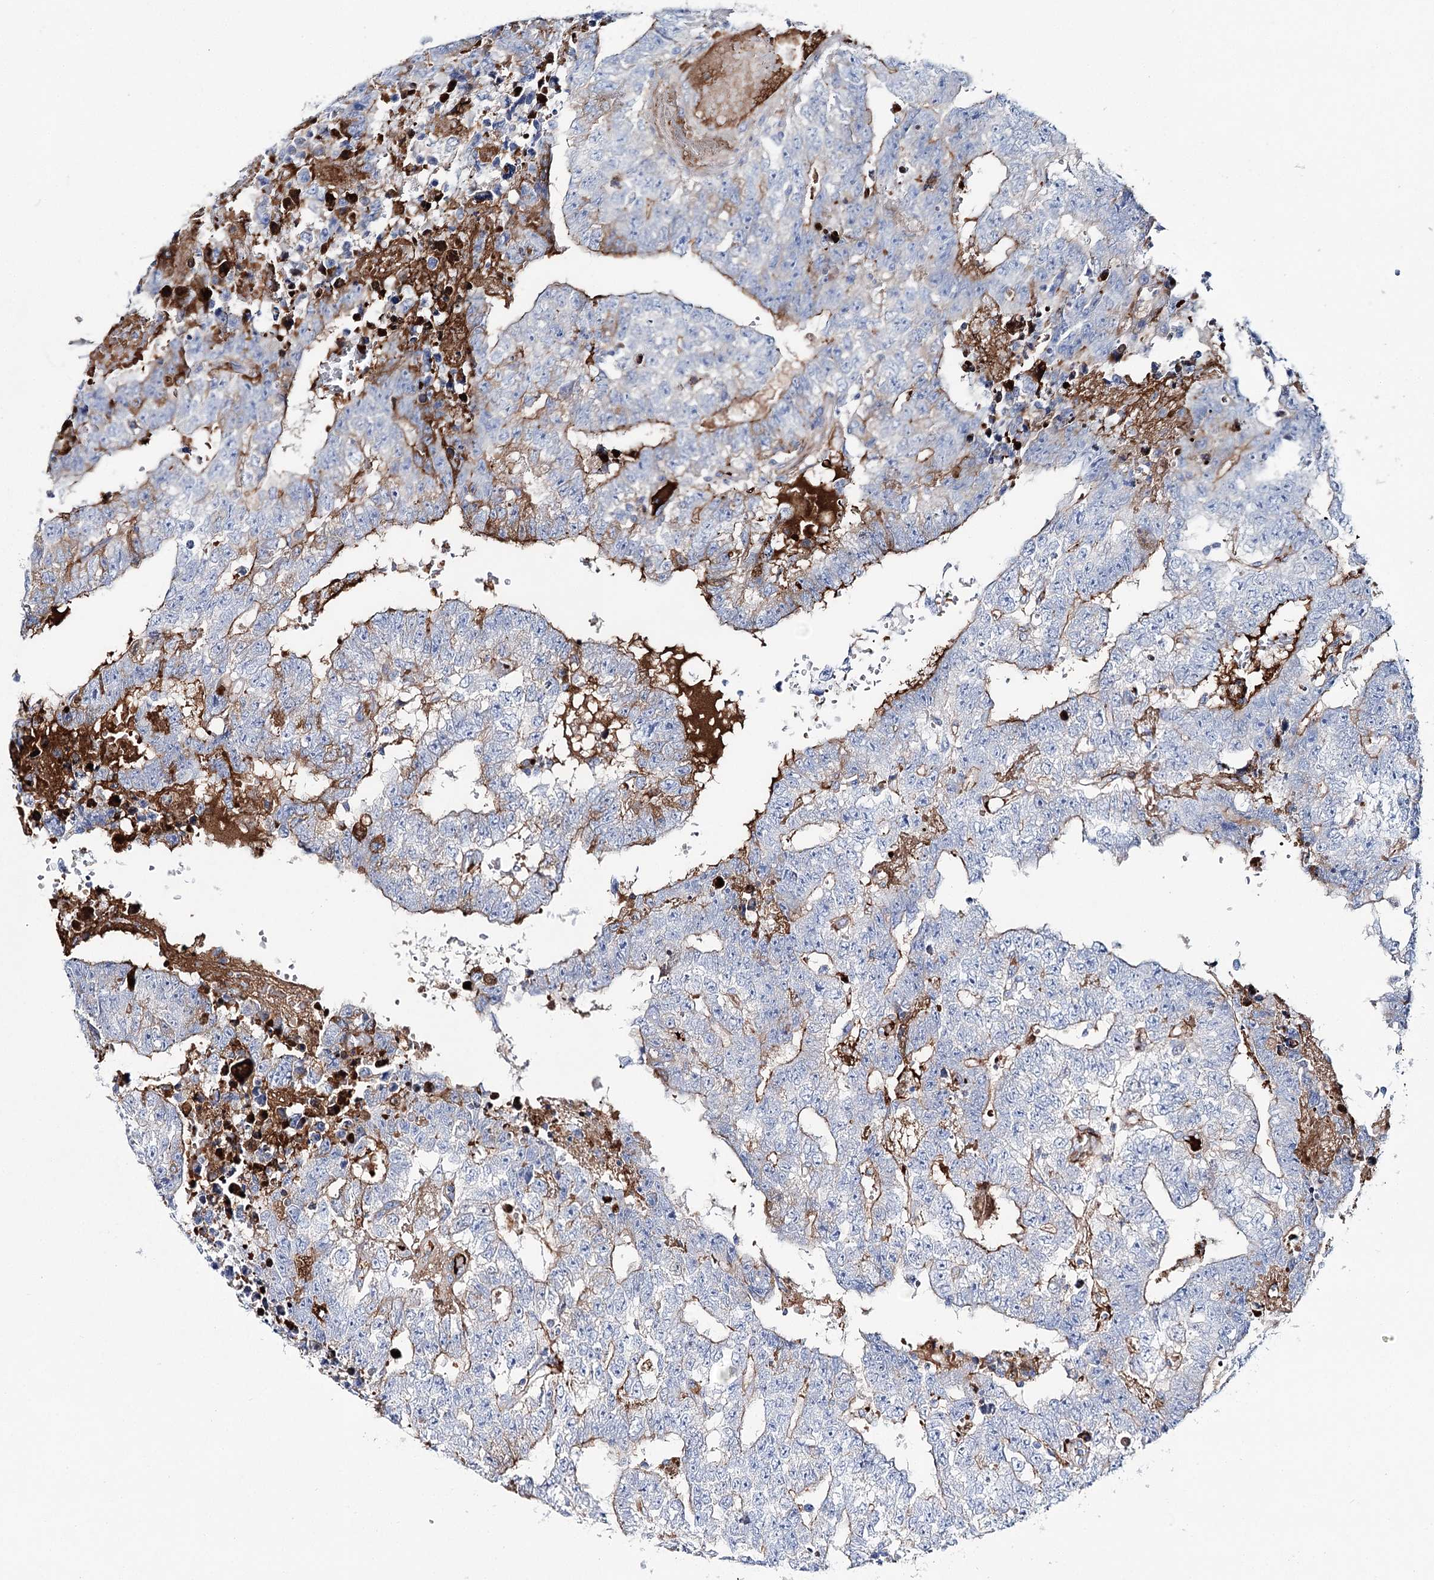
{"staining": {"intensity": "moderate", "quantity": "<25%", "location": "cytoplasmic/membranous"}, "tissue": "testis cancer", "cell_type": "Tumor cells", "image_type": "cancer", "snomed": [{"axis": "morphology", "description": "Carcinoma, Embryonal, NOS"}, {"axis": "topography", "description": "Testis"}], "caption": "Testis cancer stained with a protein marker reveals moderate staining in tumor cells.", "gene": "ANKRD23", "patient": {"sex": "male", "age": 25}}